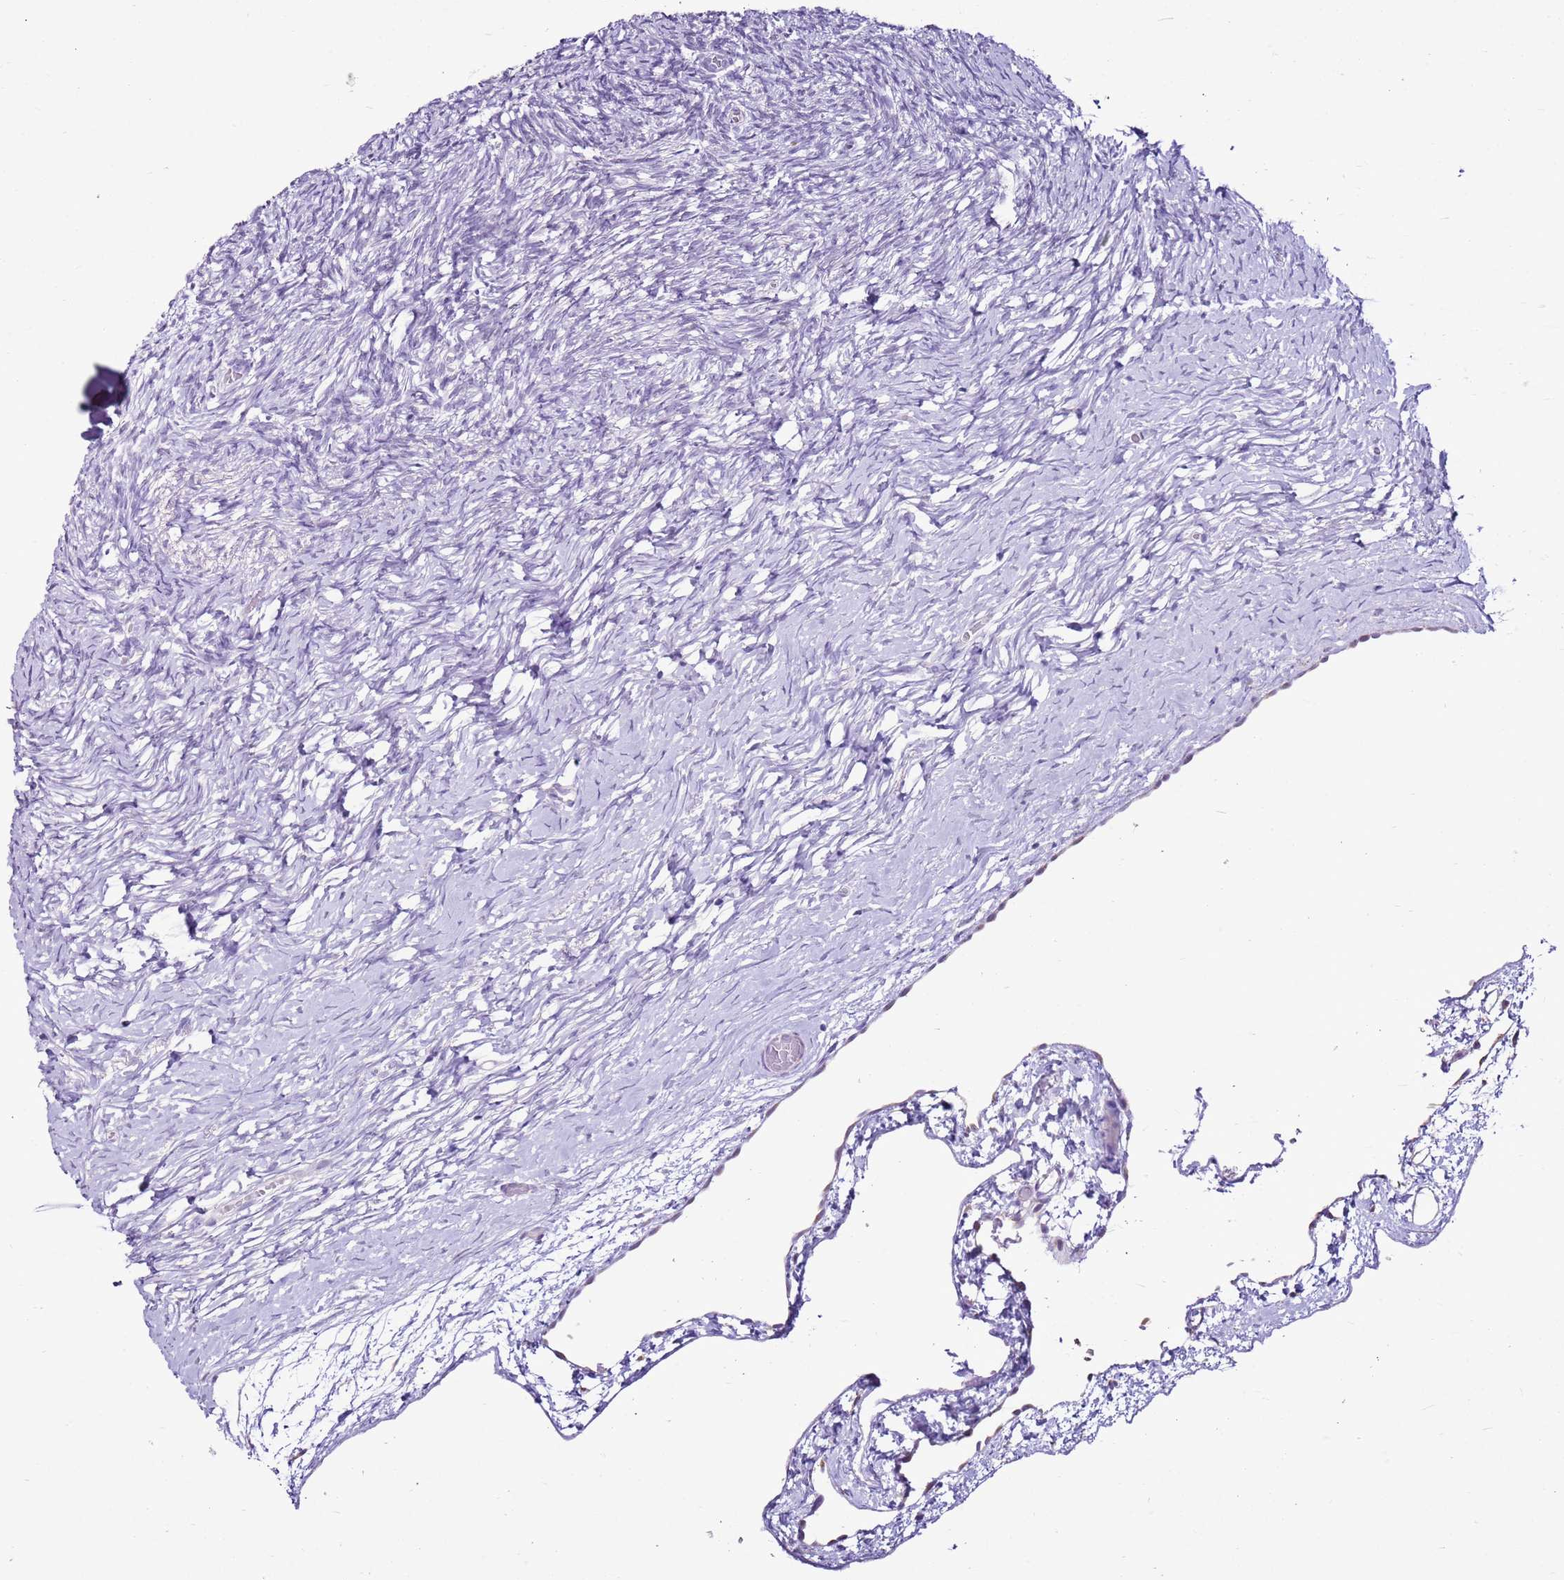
{"staining": {"intensity": "negative", "quantity": "none", "location": "none"}, "tissue": "ovary", "cell_type": "Ovarian stroma cells", "image_type": "normal", "snomed": [{"axis": "morphology", "description": "Normal tissue, NOS"}, {"axis": "topography", "description": "Ovary"}], "caption": "The immunohistochemistry (IHC) histopathology image has no significant staining in ovarian stroma cells of ovary.", "gene": "SLC38A5", "patient": {"sex": "female", "age": 39}}